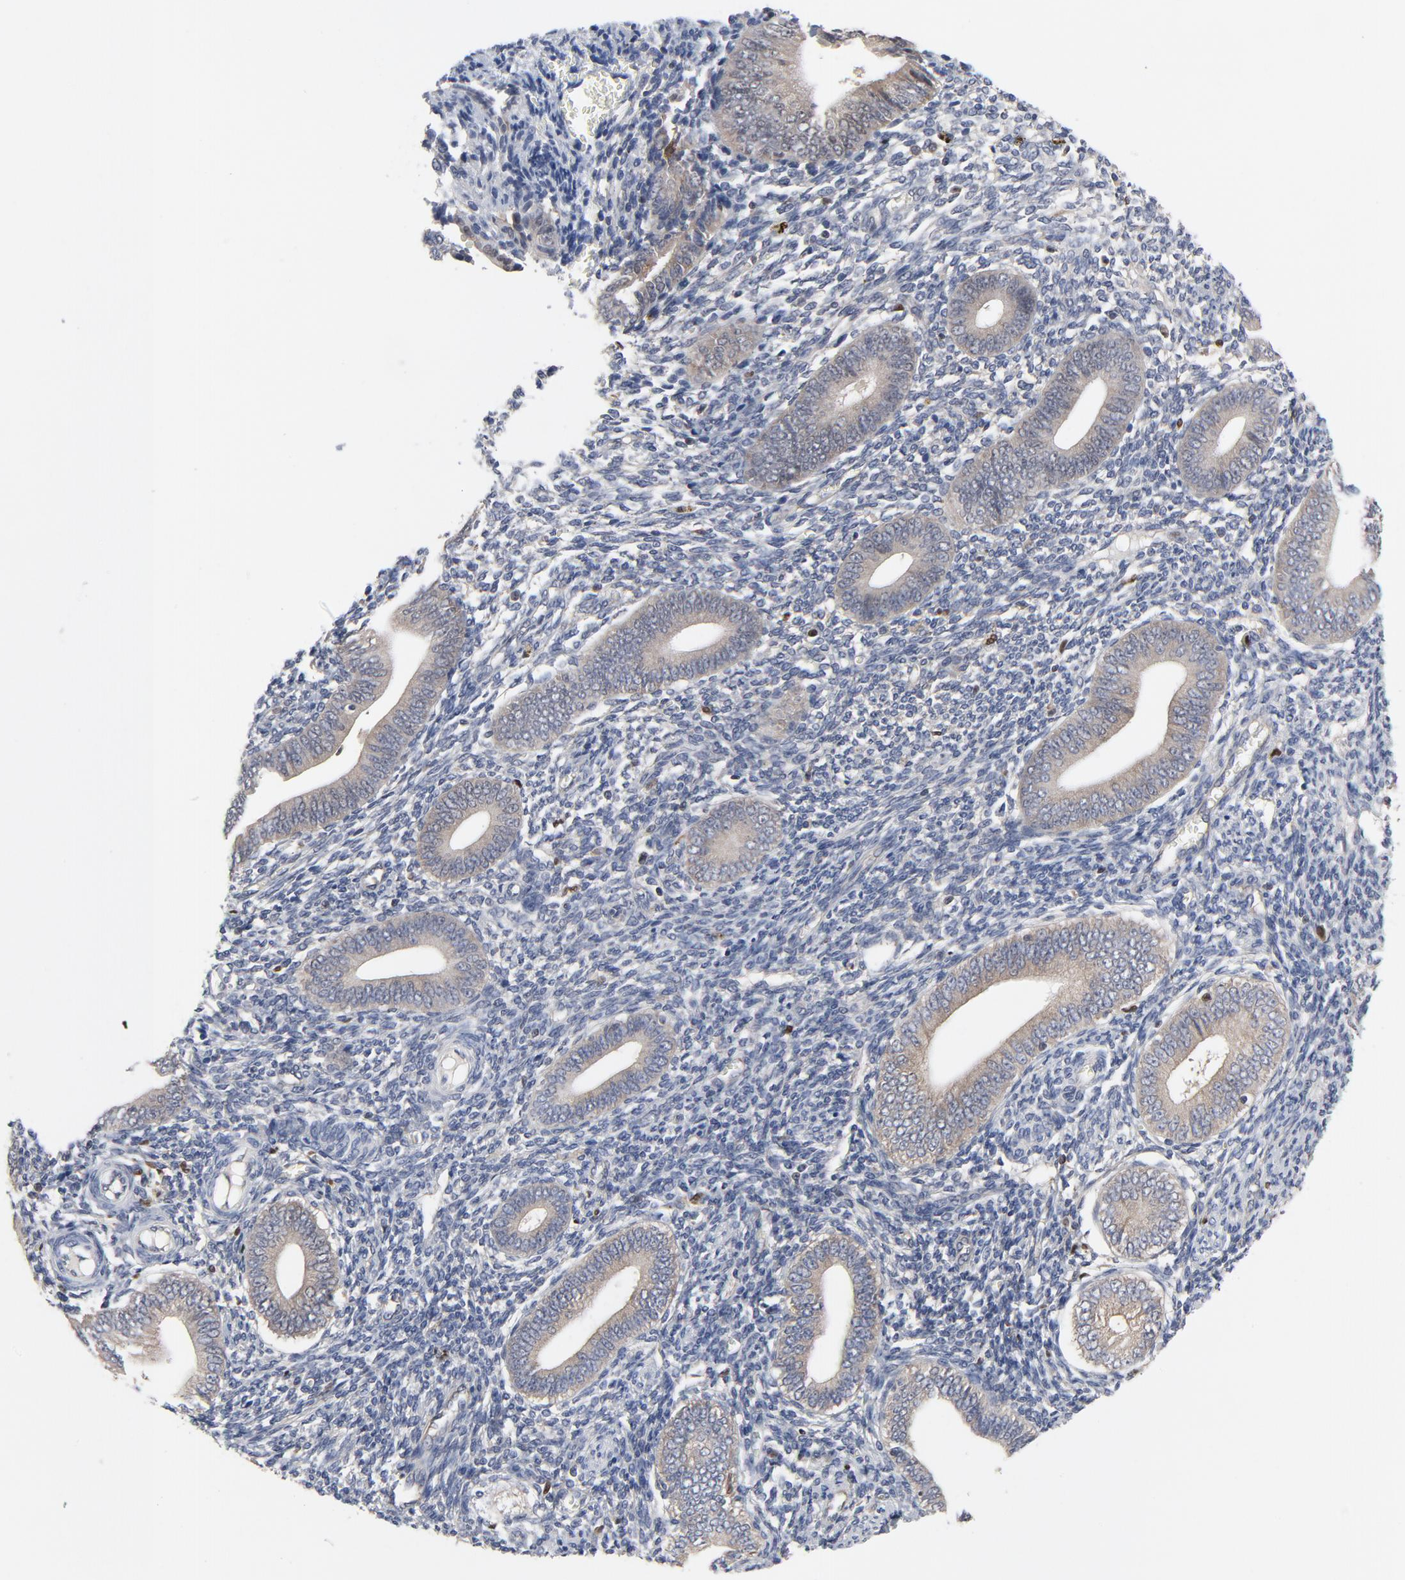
{"staining": {"intensity": "negative", "quantity": "none", "location": "none"}, "tissue": "endometrium", "cell_type": "Cells in endometrial stroma", "image_type": "normal", "snomed": [{"axis": "morphology", "description": "Normal tissue, NOS"}, {"axis": "topography", "description": "Uterus"}, {"axis": "topography", "description": "Endometrium"}], "caption": "Human endometrium stained for a protein using immunohistochemistry exhibits no positivity in cells in endometrial stroma.", "gene": "NFKB1", "patient": {"sex": "female", "age": 33}}